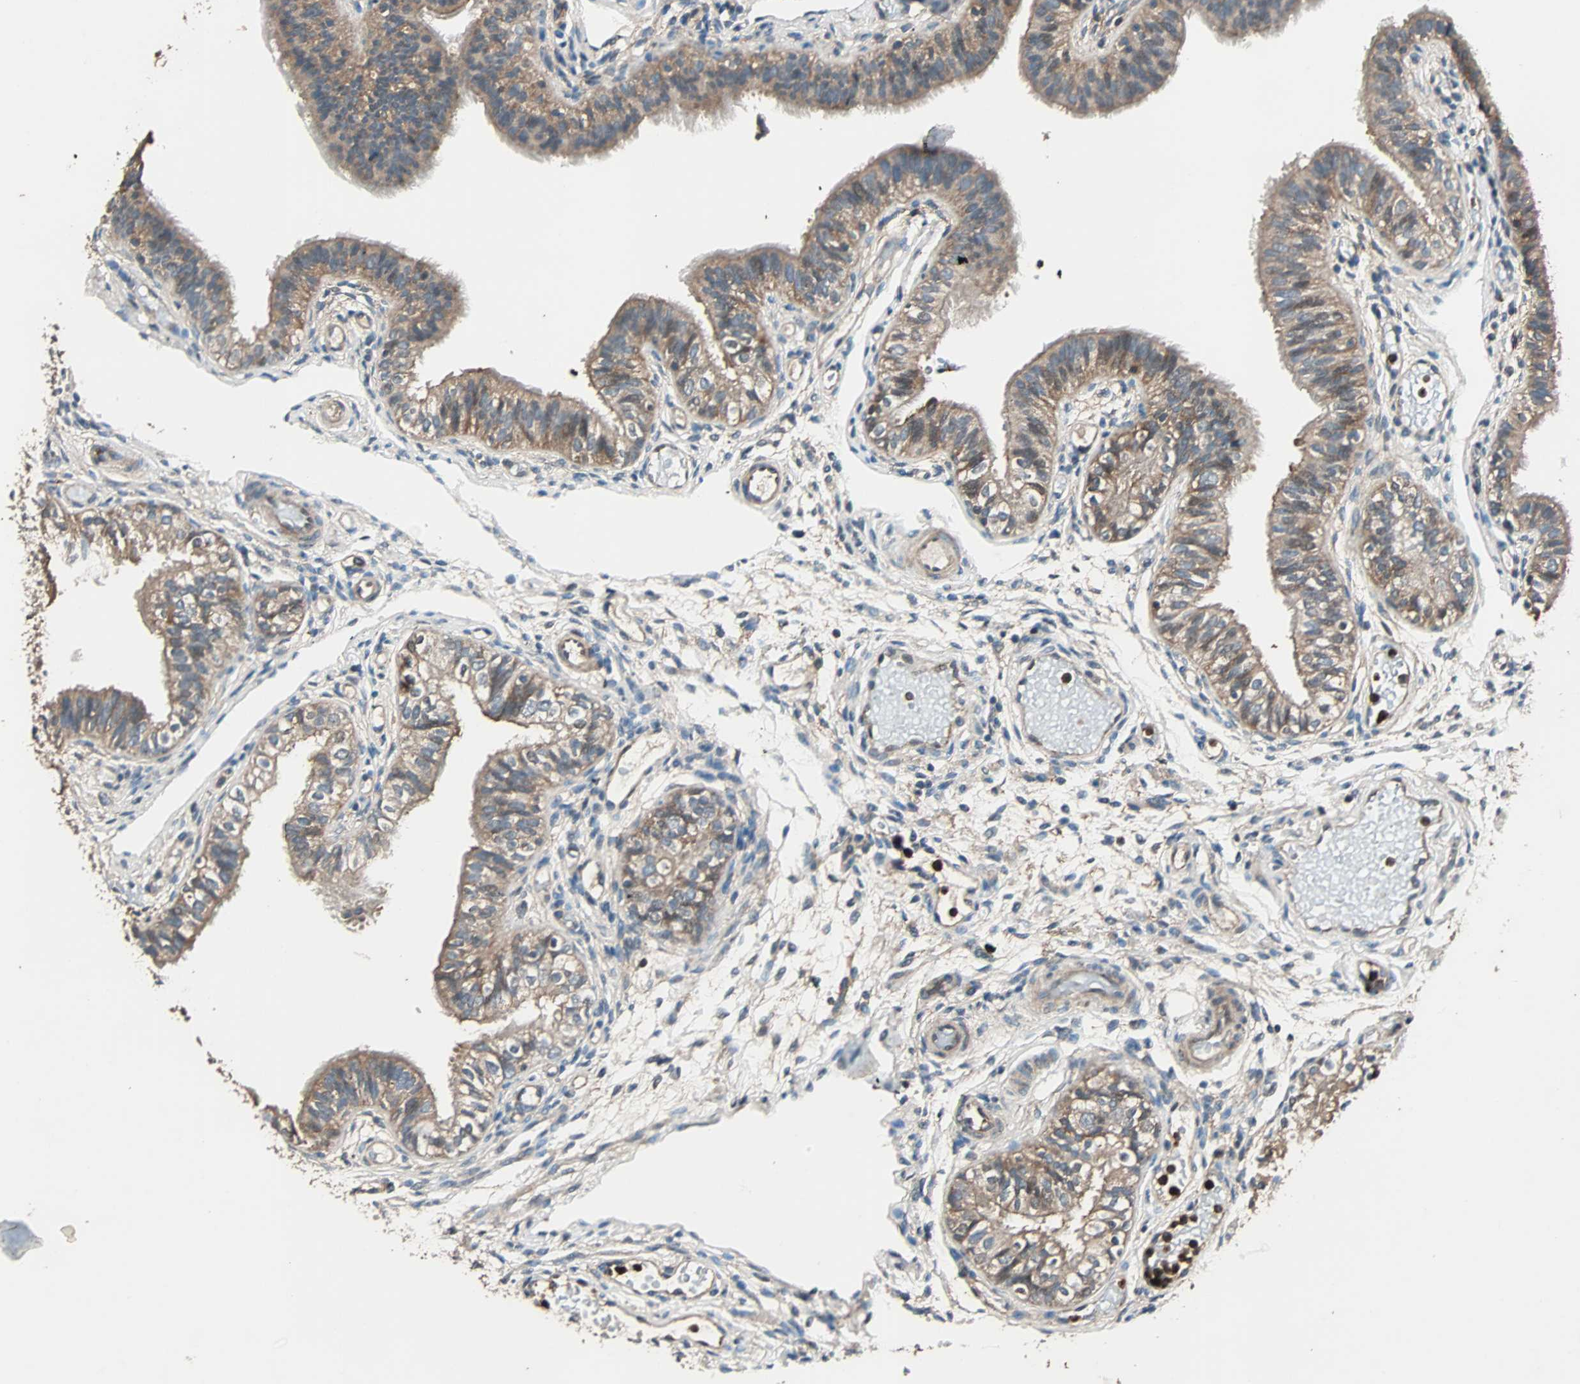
{"staining": {"intensity": "moderate", "quantity": ">75%", "location": "cytoplasmic/membranous"}, "tissue": "fallopian tube", "cell_type": "Glandular cells", "image_type": "normal", "snomed": [{"axis": "morphology", "description": "Normal tissue, NOS"}, {"axis": "morphology", "description": "Dermoid, NOS"}, {"axis": "topography", "description": "Fallopian tube"}], "caption": "A medium amount of moderate cytoplasmic/membranous positivity is appreciated in approximately >75% of glandular cells in unremarkable fallopian tube. (DAB (3,3'-diaminobenzidine) IHC, brown staining for protein, blue staining for nuclei).", "gene": "GCK", "patient": {"sex": "female", "age": 33}}